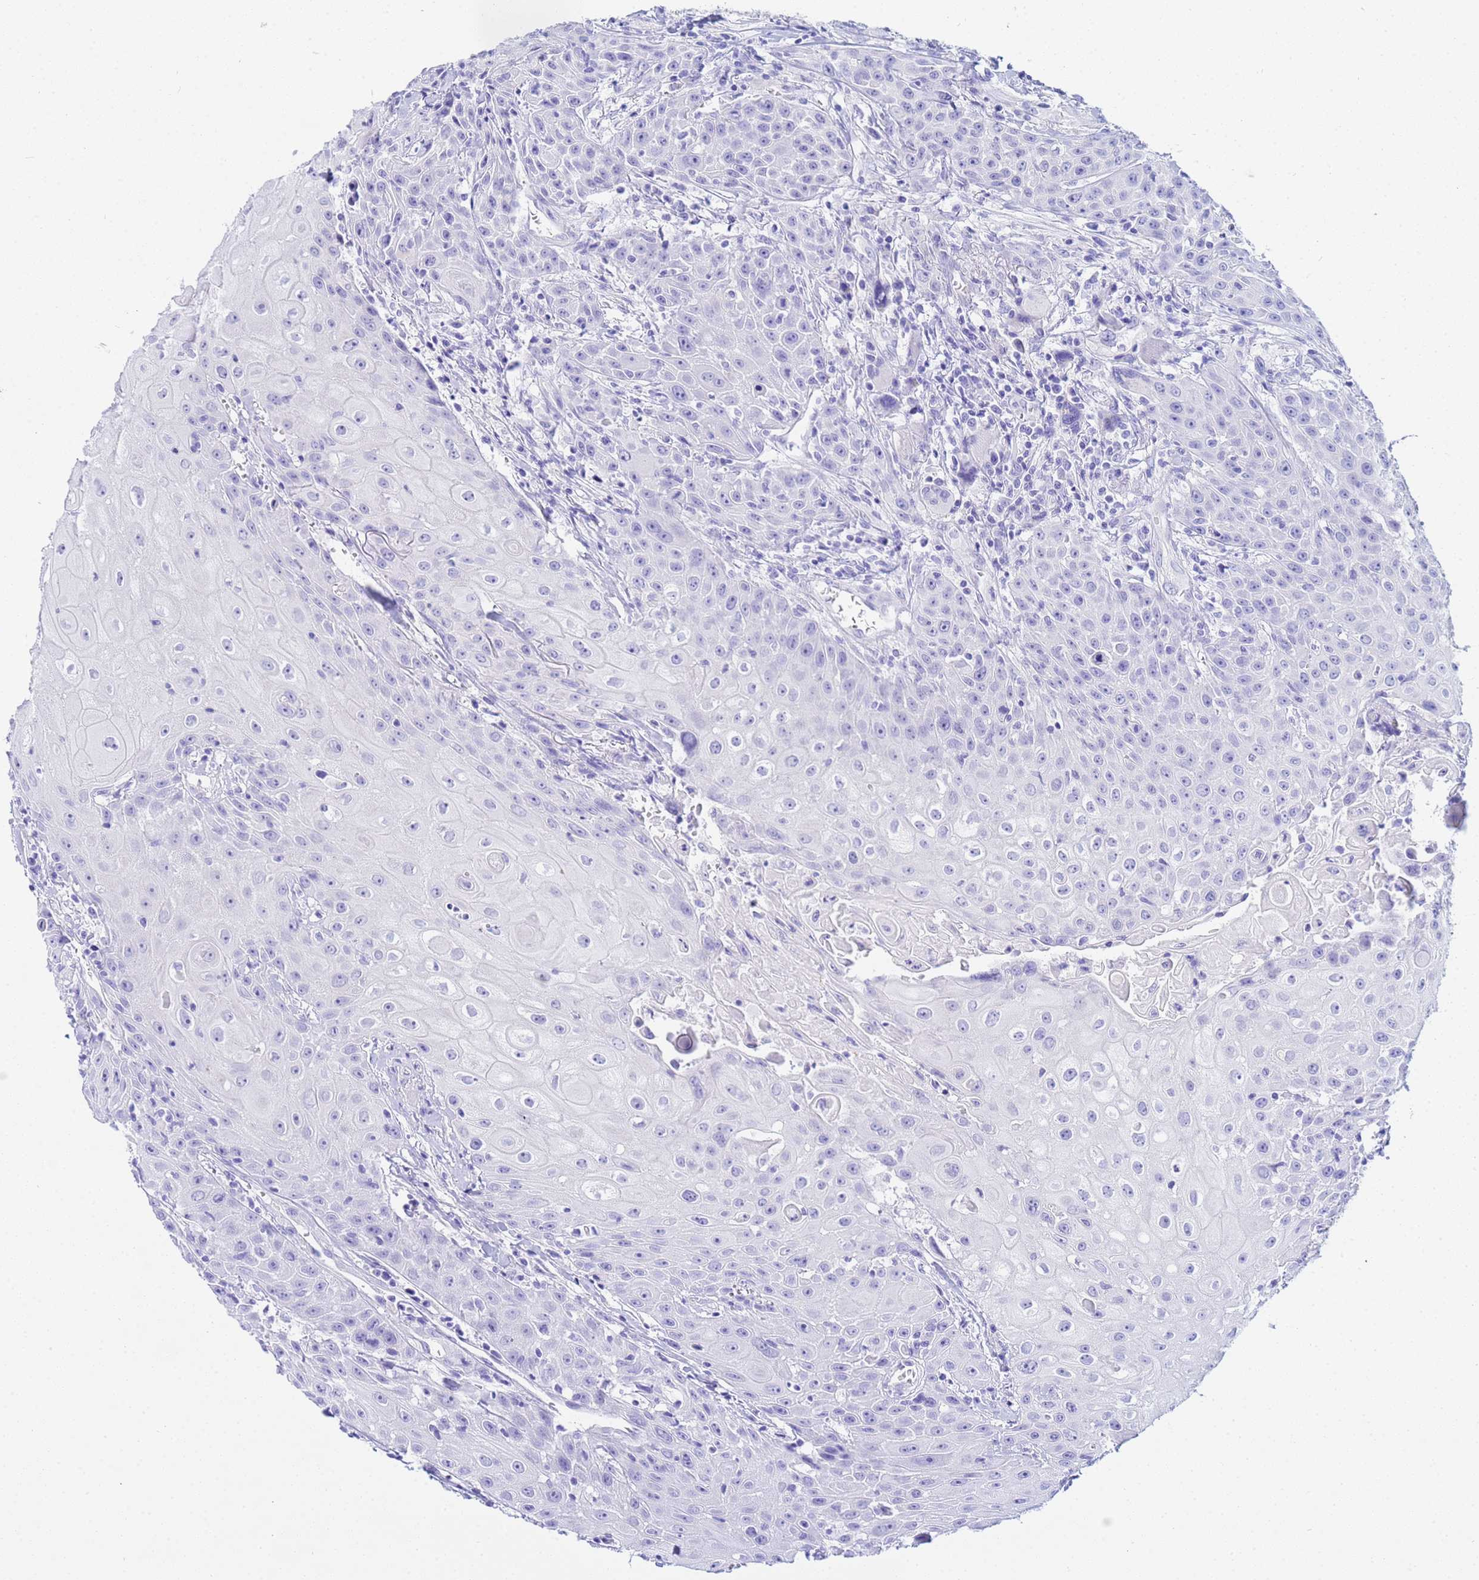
{"staining": {"intensity": "negative", "quantity": "none", "location": "none"}, "tissue": "head and neck cancer", "cell_type": "Tumor cells", "image_type": "cancer", "snomed": [{"axis": "morphology", "description": "Squamous cell carcinoma, NOS"}, {"axis": "topography", "description": "Oral tissue"}, {"axis": "topography", "description": "Head-Neck"}], "caption": "Histopathology image shows no protein positivity in tumor cells of head and neck cancer tissue.", "gene": "AQP12A", "patient": {"sex": "female", "age": 82}}